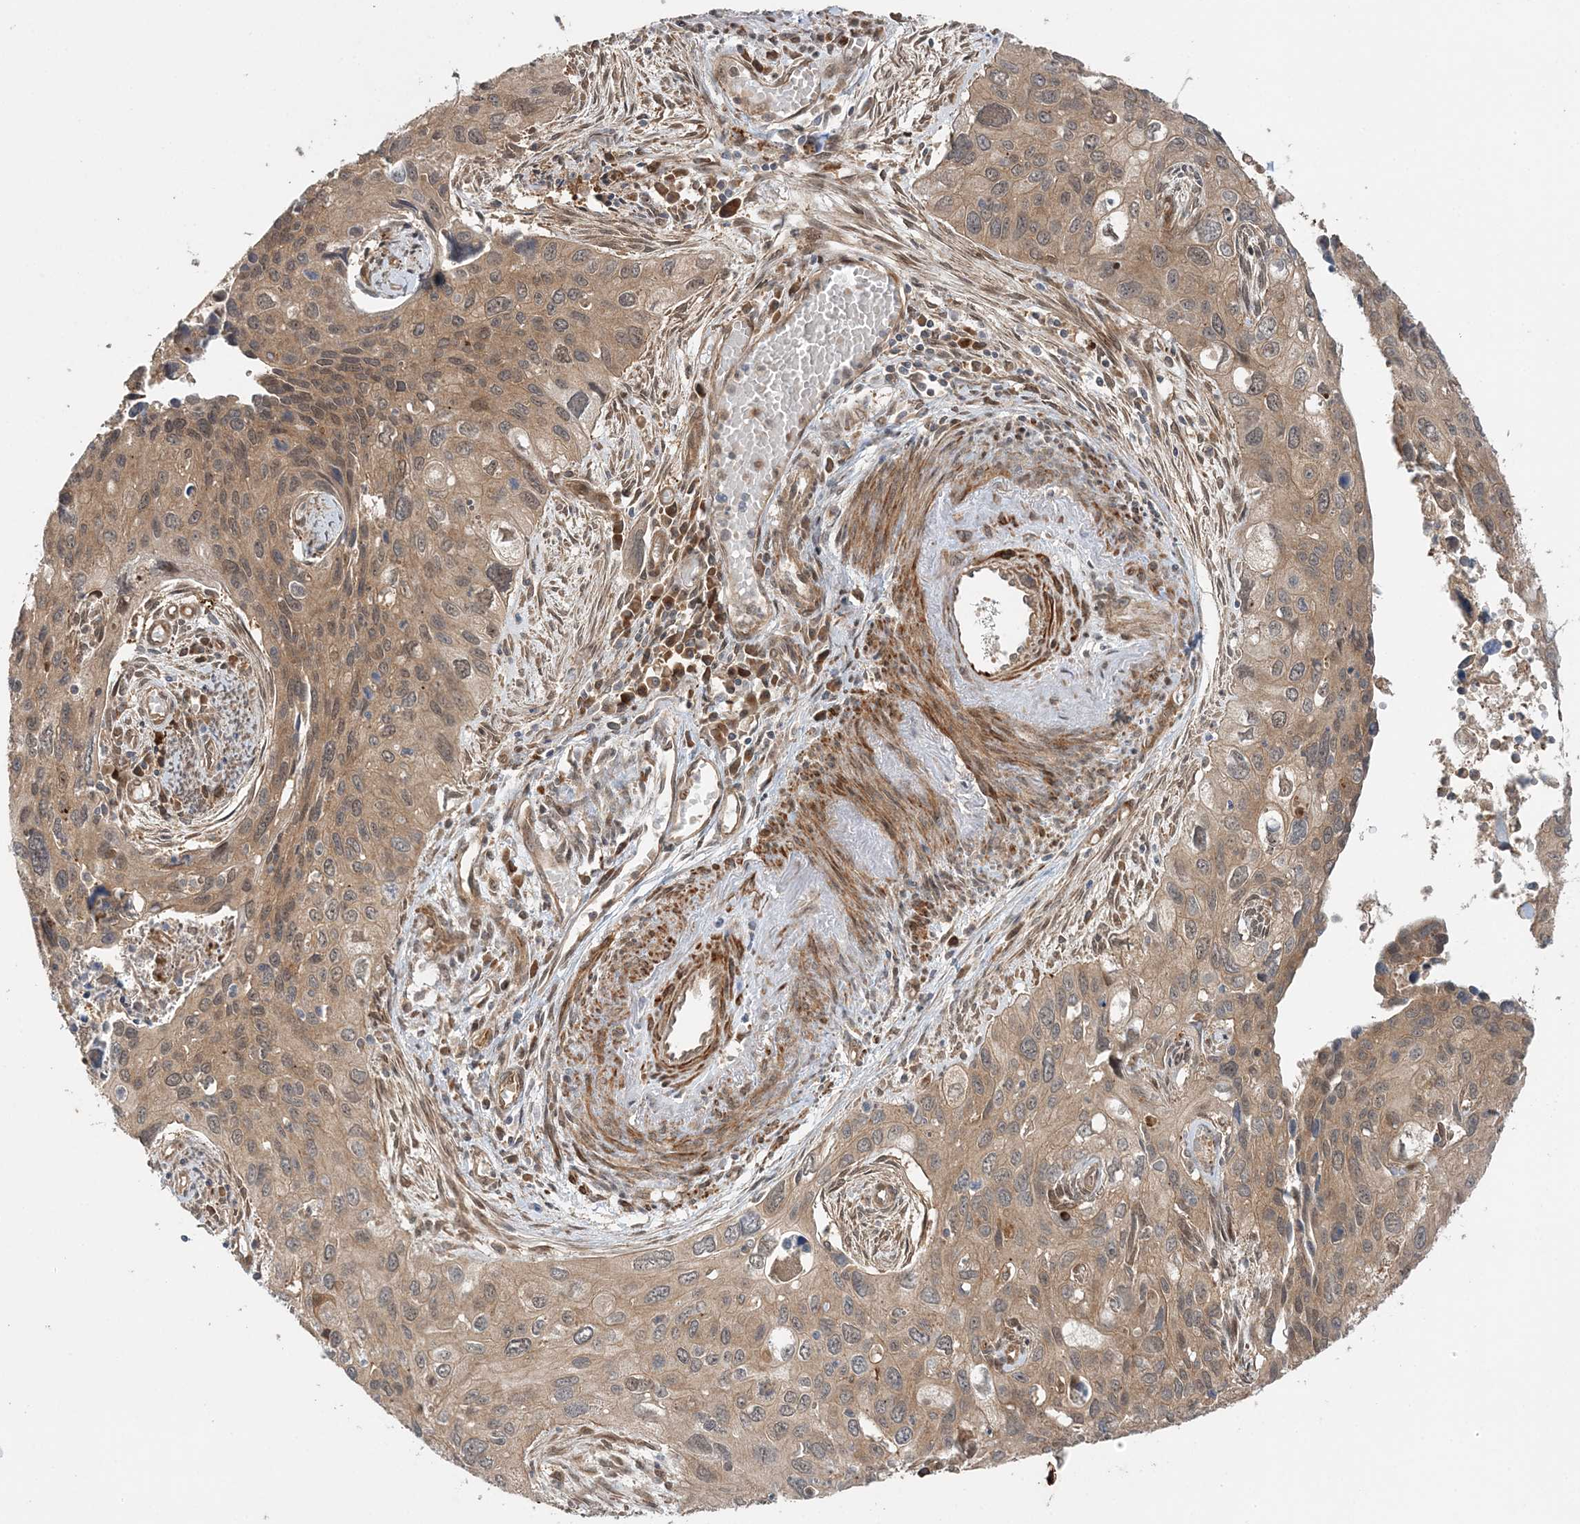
{"staining": {"intensity": "weak", "quantity": ">75%", "location": "cytoplasmic/membranous,nuclear"}, "tissue": "cervical cancer", "cell_type": "Tumor cells", "image_type": "cancer", "snomed": [{"axis": "morphology", "description": "Squamous cell carcinoma, NOS"}, {"axis": "topography", "description": "Cervix"}], "caption": "An immunohistochemistry micrograph of neoplastic tissue is shown. Protein staining in brown highlights weak cytoplasmic/membranous and nuclear positivity in squamous cell carcinoma (cervical) within tumor cells.", "gene": "UBTD2", "patient": {"sex": "female", "age": 55}}